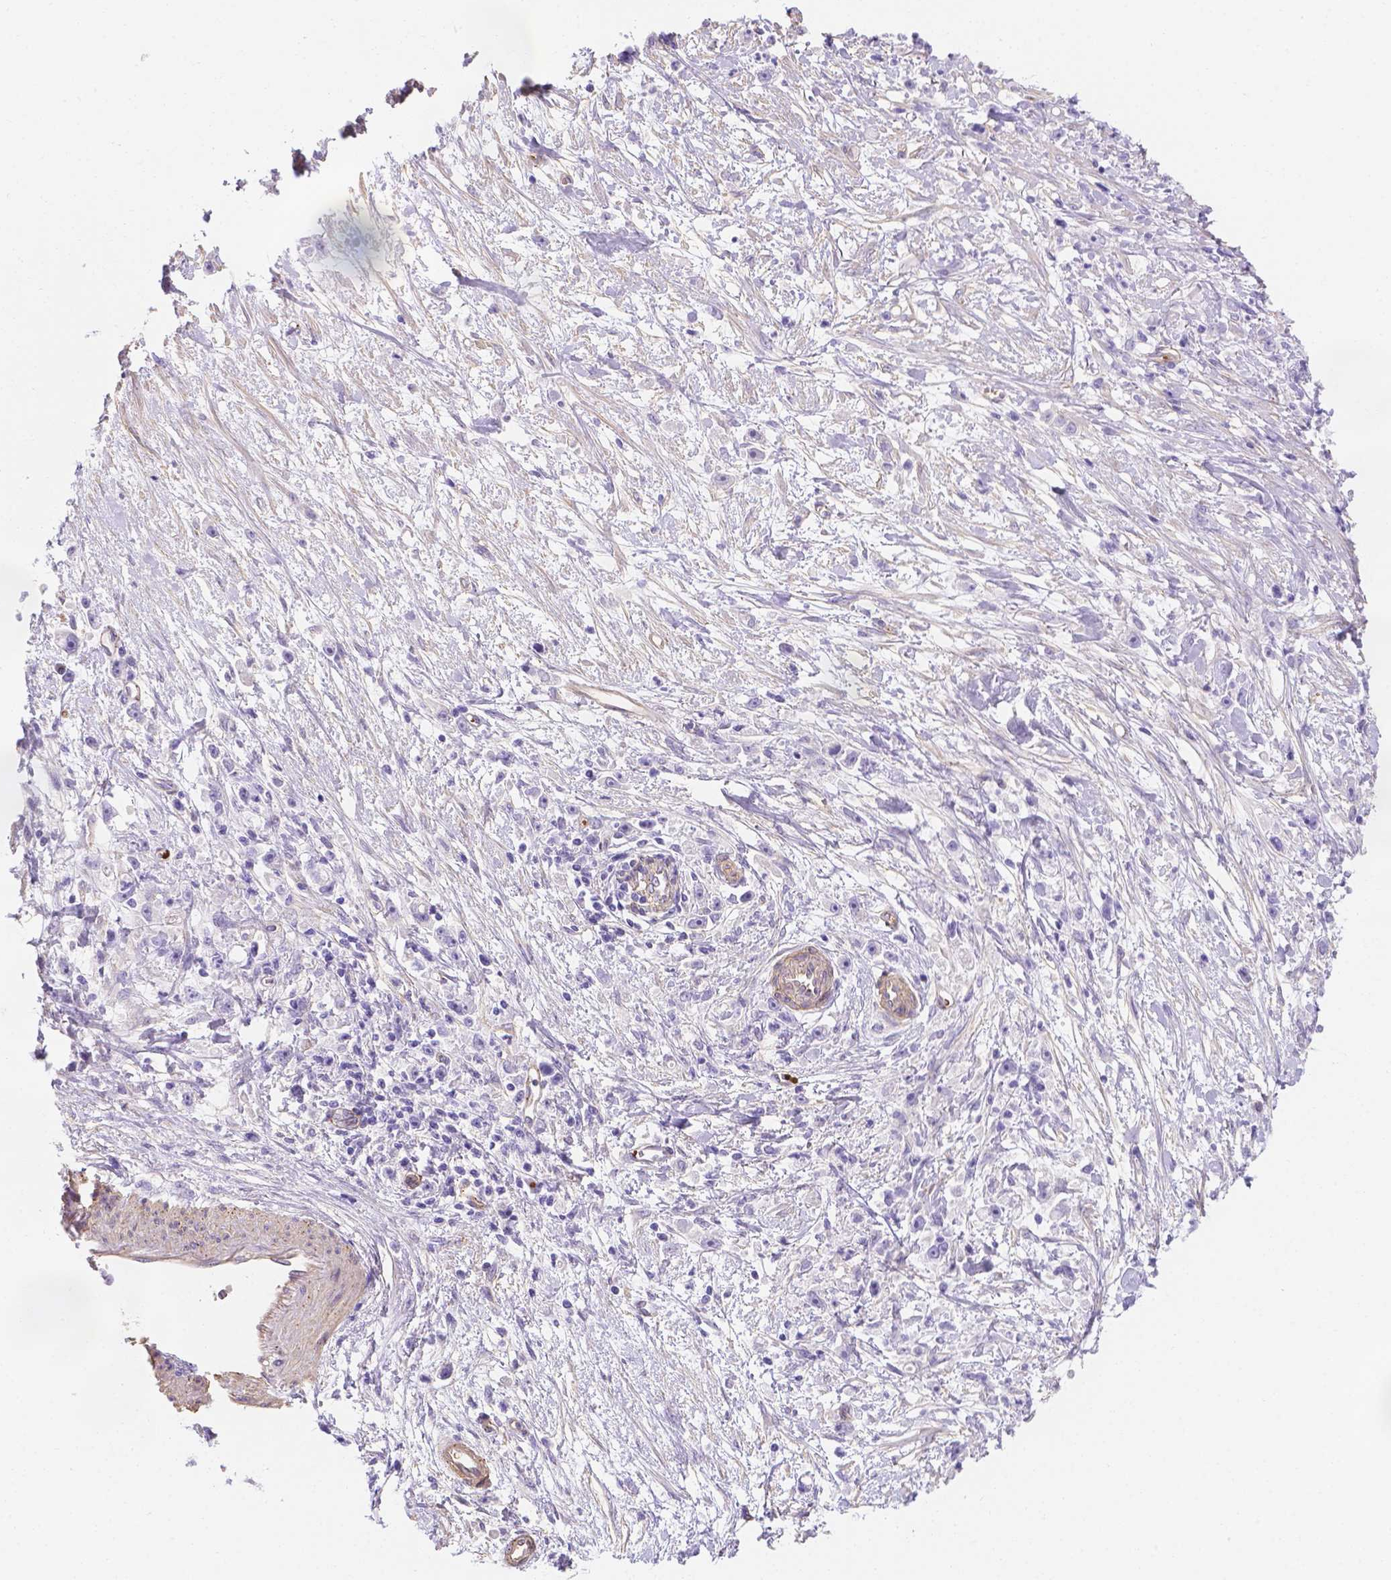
{"staining": {"intensity": "negative", "quantity": "none", "location": "none"}, "tissue": "stomach cancer", "cell_type": "Tumor cells", "image_type": "cancer", "snomed": [{"axis": "morphology", "description": "Adenocarcinoma, NOS"}, {"axis": "topography", "description": "Stomach"}], "caption": "Stomach cancer (adenocarcinoma) was stained to show a protein in brown. There is no significant expression in tumor cells.", "gene": "SLC40A1", "patient": {"sex": "female", "age": 59}}